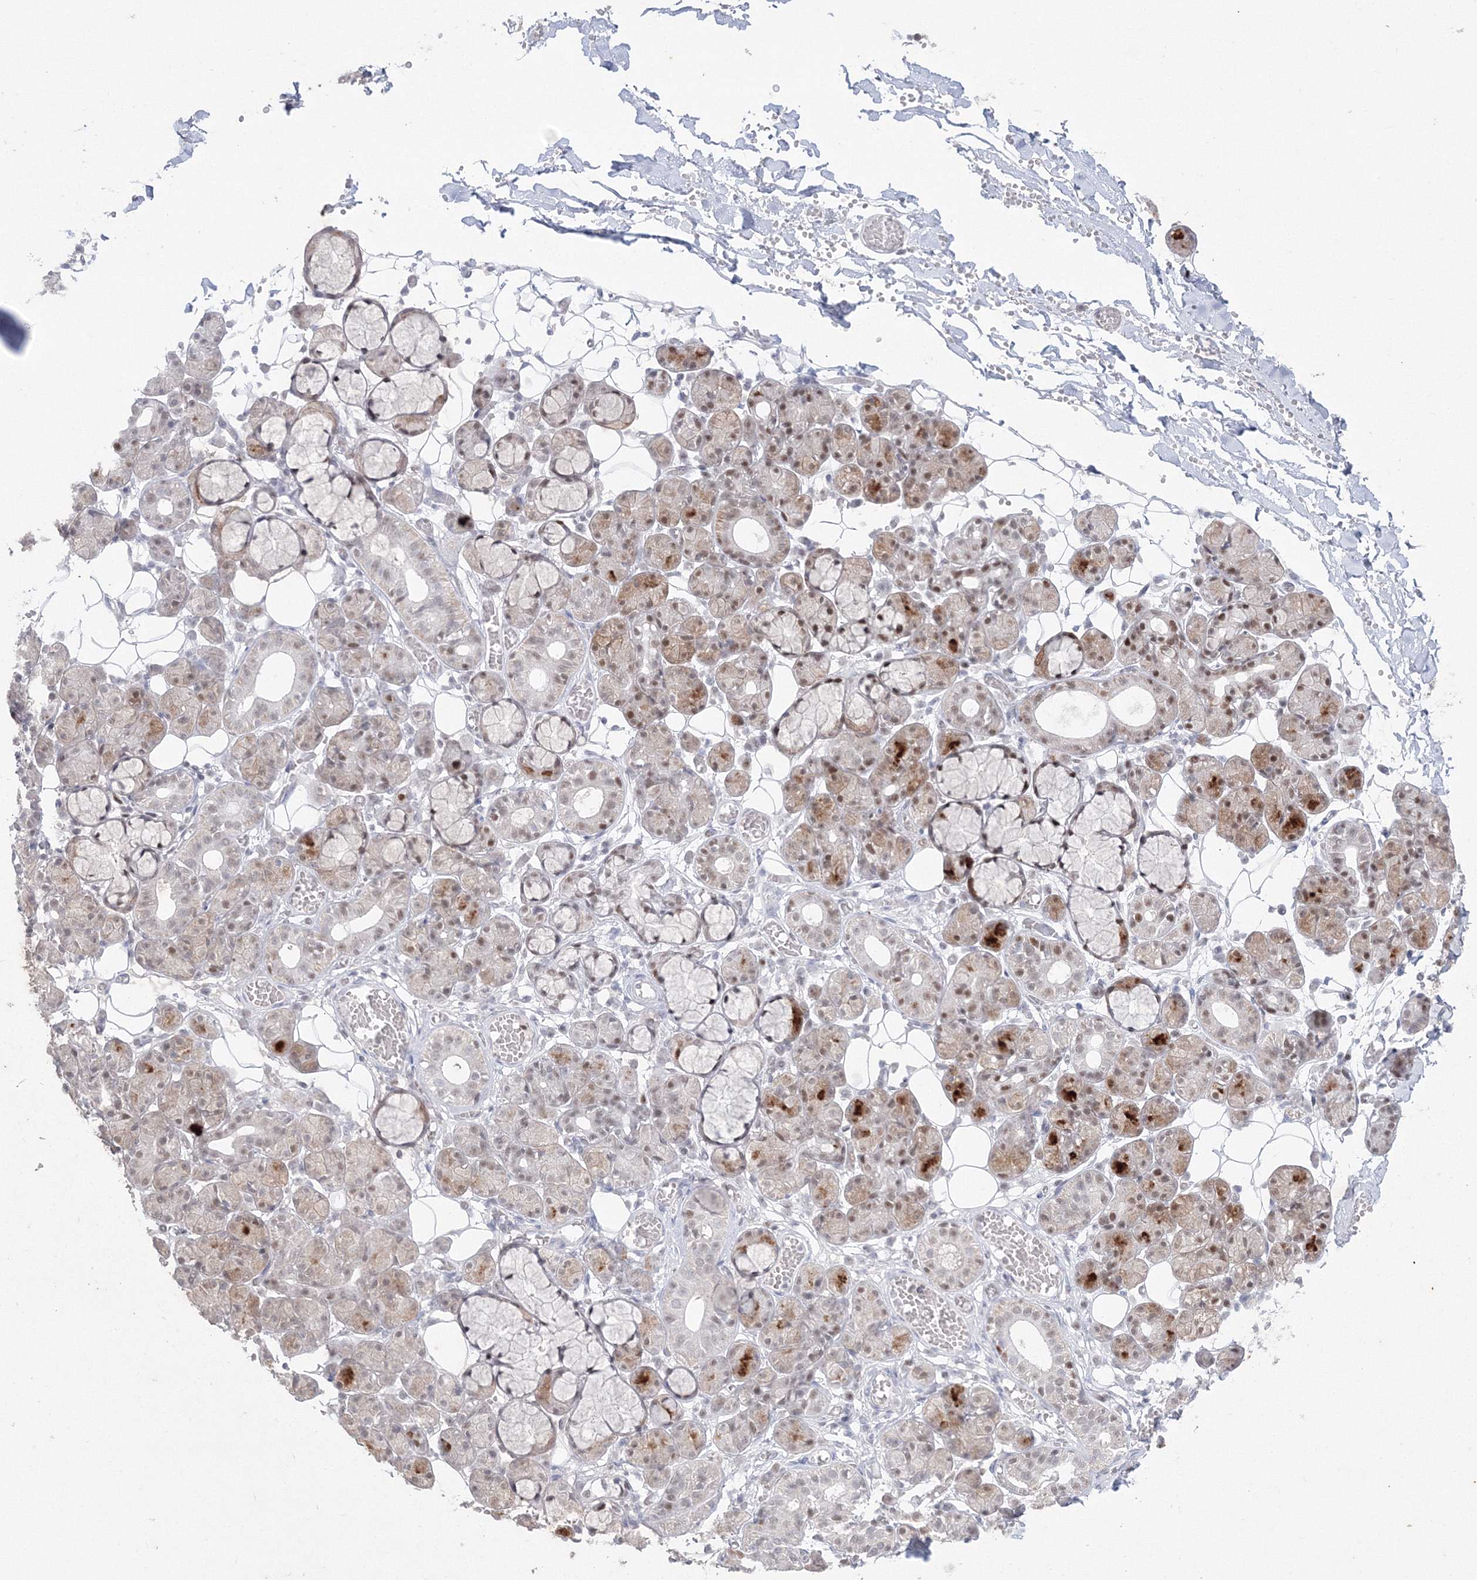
{"staining": {"intensity": "moderate", "quantity": "25%-75%", "location": "cytoplasmic/membranous,nuclear"}, "tissue": "salivary gland", "cell_type": "Glandular cells", "image_type": "normal", "snomed": [{"axis": "morphology", "description": "Normal tissue, NOS"}, {"axis": "topography", "description": "Salivary gland"}], "caption": "Moderate cytoplasmic/membranous,nuclear protein expression is identified in approximately 25%-75% of glandular cells in salivary gland.", "gene": "LIG1", "patient": {"sex": "male", "age": 63}}